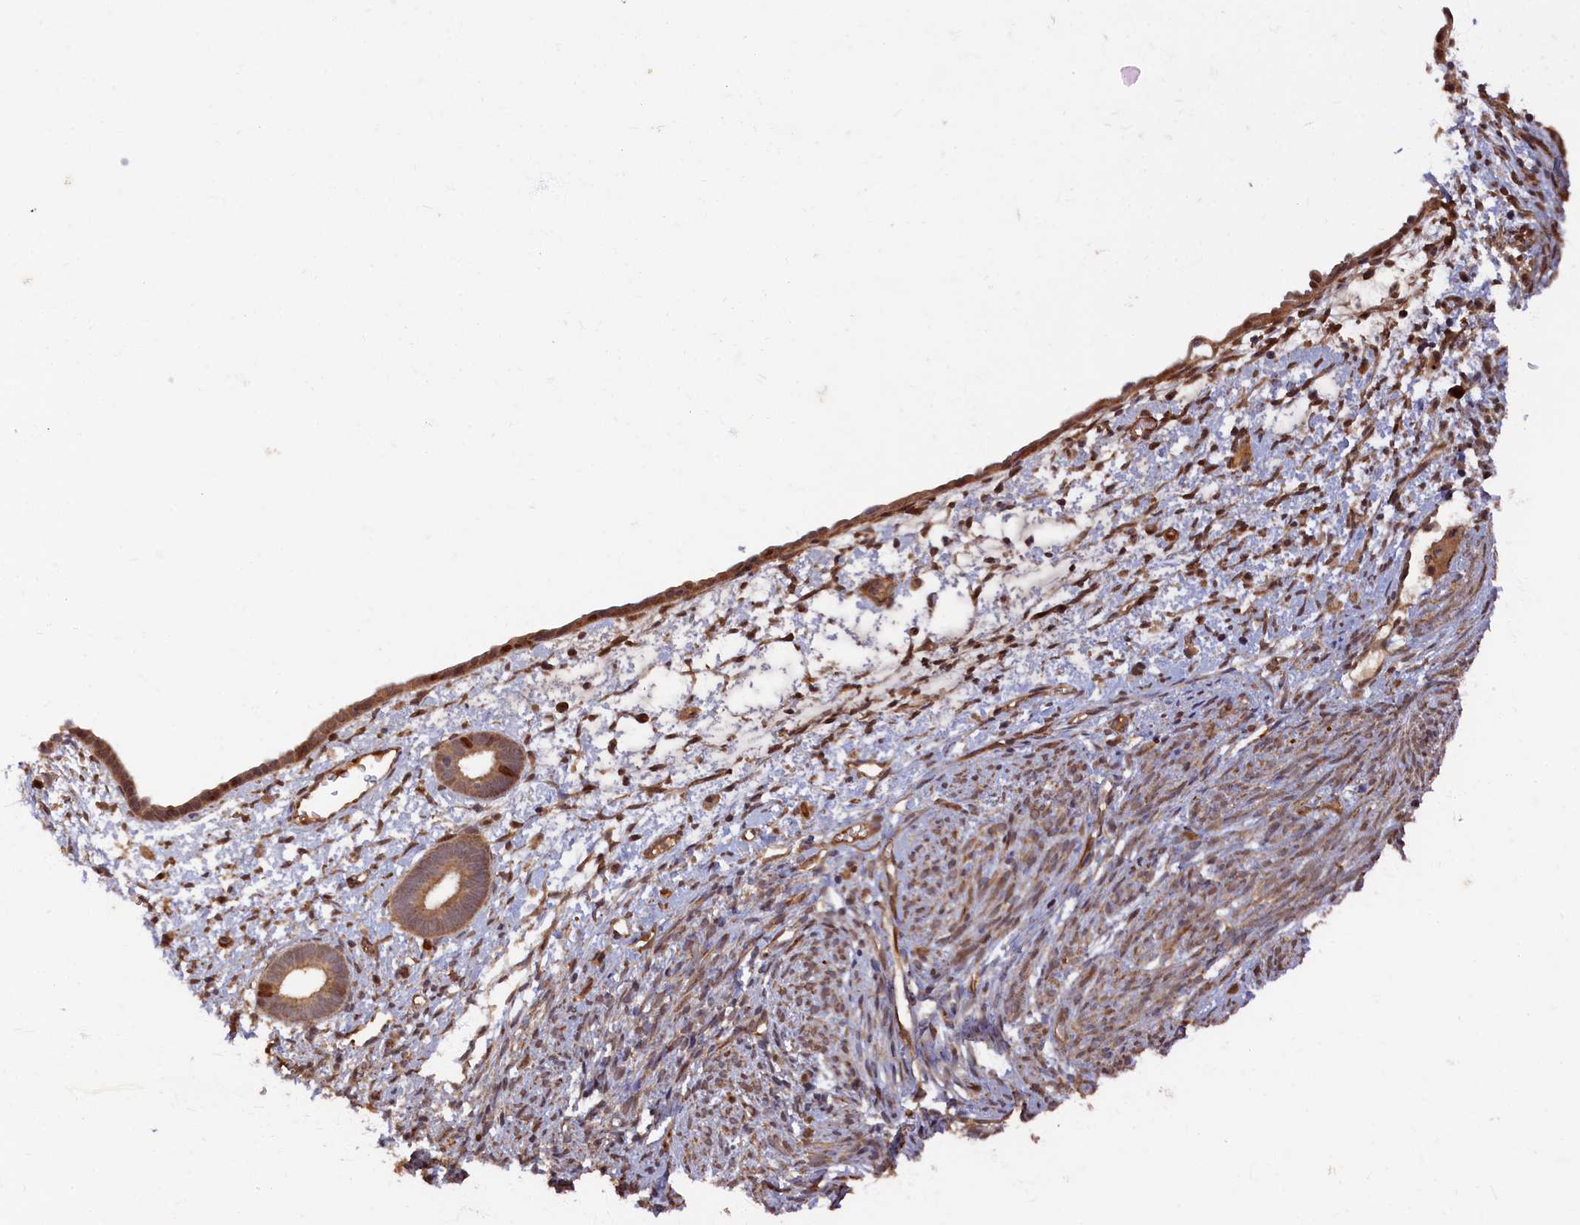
{"staining": {"intensity": "moderate", "quantity": "25%-75%", "location": "cytoplasmic/membranous,nuclear"}, "tissue": "endometrium", "cell_type": "Cells in endometrial stroma", "image_type": "normal", "snomed": [{"axis": "morphology", "description": "Normal tissue, NOS"}, {"axis": "morphology", "description": "Adenocarcinoma, NOS"}, {"axis": "topography", "description": "Endometrium"}], "caption": "Immunohistochemical staining of benign endometrium reveals moderate cytoplasmic/membranous,nuclear protein positivity in about 25%-75% of cells in endometrial stroma. Using DAB (3,3'-diaminobenzidine) (brown) and hematoxylin (blue) stains, captured at high magnification using brightfield microscopy.", "gene": "BRCA1", "patient": {"sex": "female", "age": 57}}